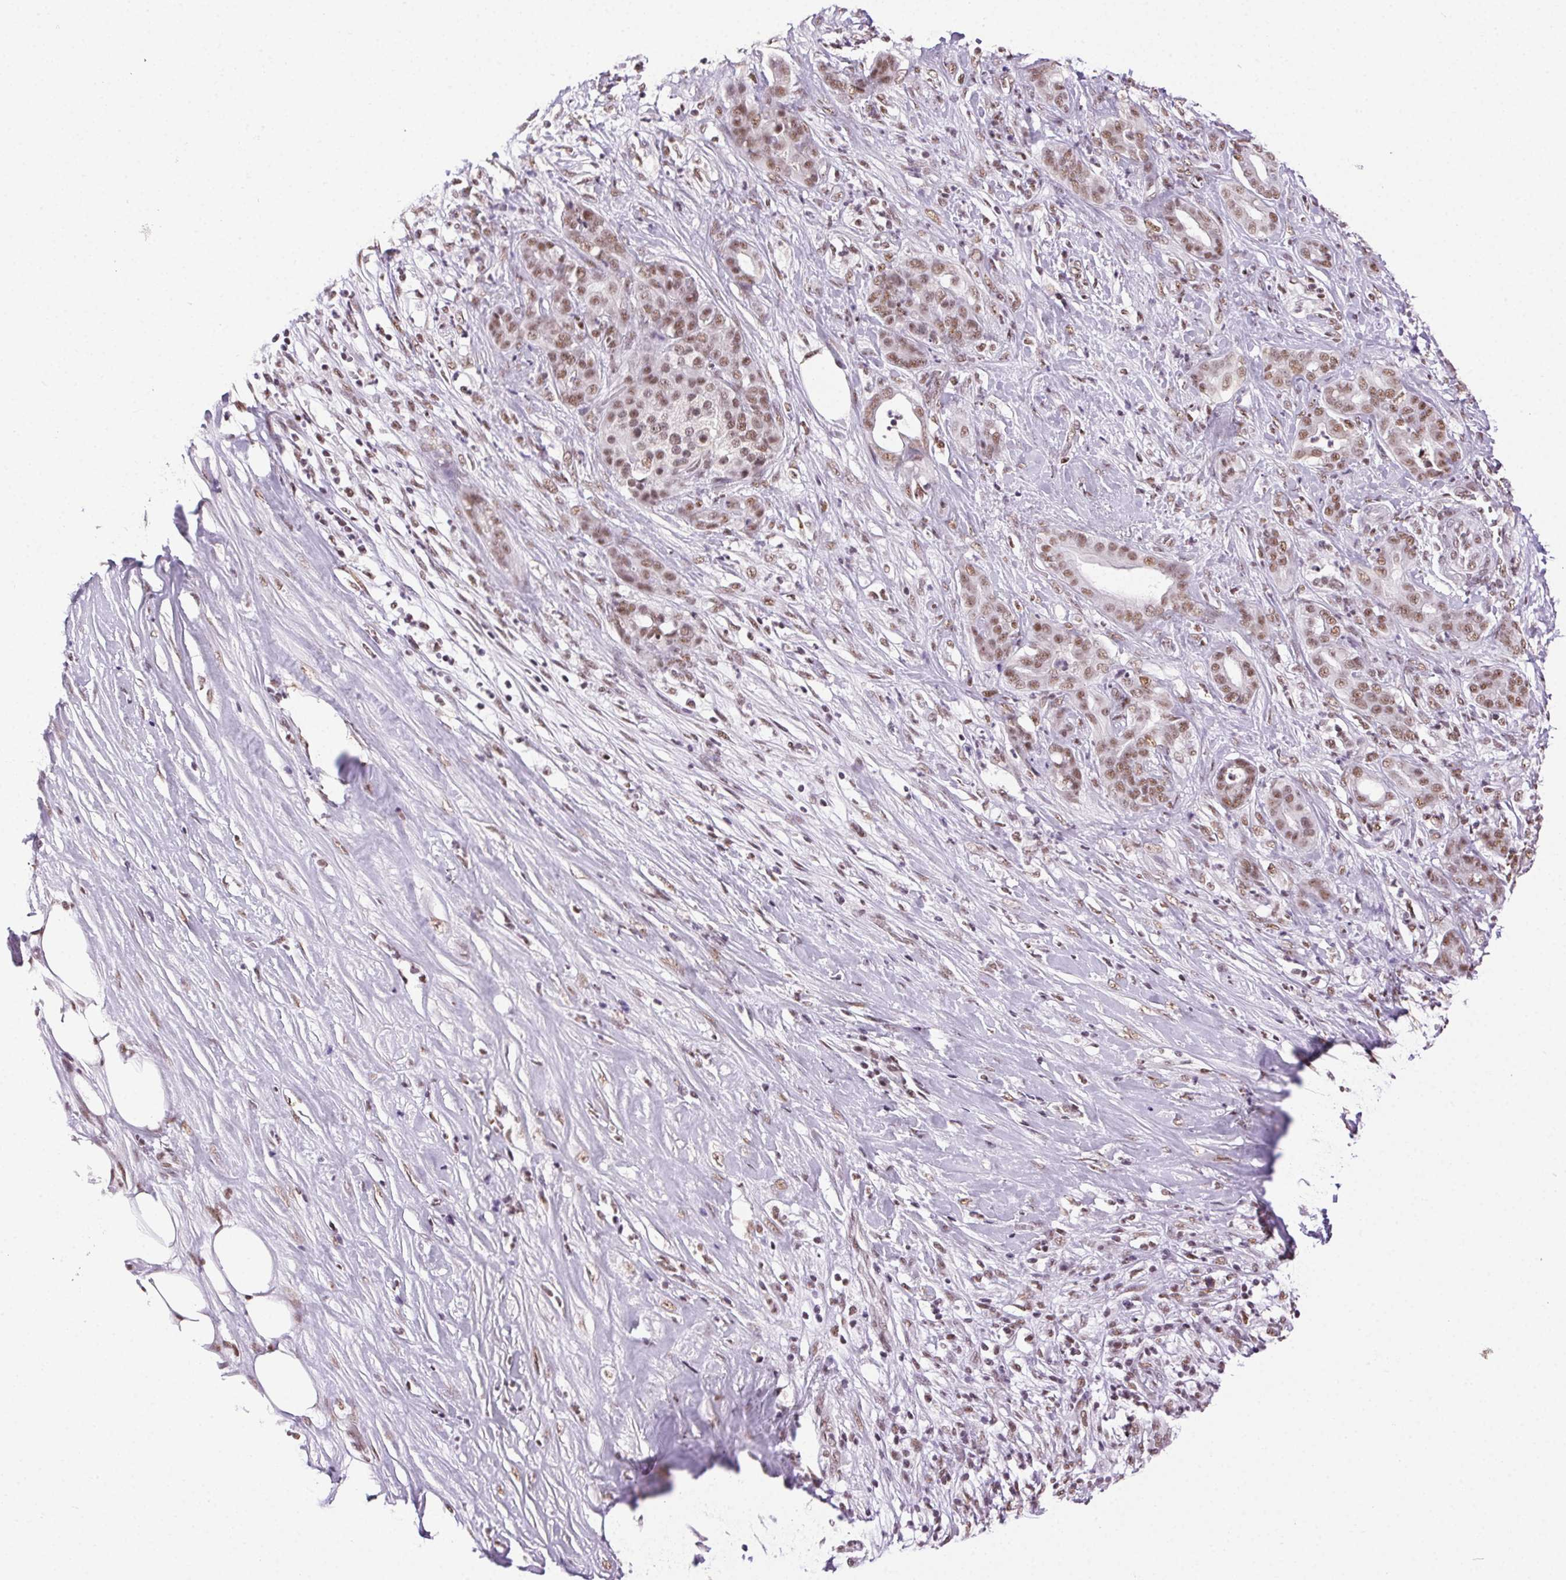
{"staining": {"intensity": "moderate", "quantity": ">75%", "location": "nuclear"}, "tissue": "pancreatic cancer", "cell_type": "Tumor cells", "image_type": "cancer", "snomed": [{"axis": "morphology", "description": "Normal tissue, NOS"}, {"axis": "morphology", "description": "Inflammation, NOS"}, {"axis": "morphology", "description": "Adenocarcinoma, NOS"}, {"axis": "topography", "description": "Pancreas"}], "caption": "Adenocarcinoma (pancreatic) stained with DAB immunohistochemistry (IHC) demonstrates medium levels of moderate nuclear positivity in about >75% of tumor cells. The staining was performed using DAB to visualize the protein expression in brown, while the nuclei were stained in blue with hematoxylin (Magnification: 20x).", "gene": "TRA2B", "patient": {"sex": "male", "age": 57}}